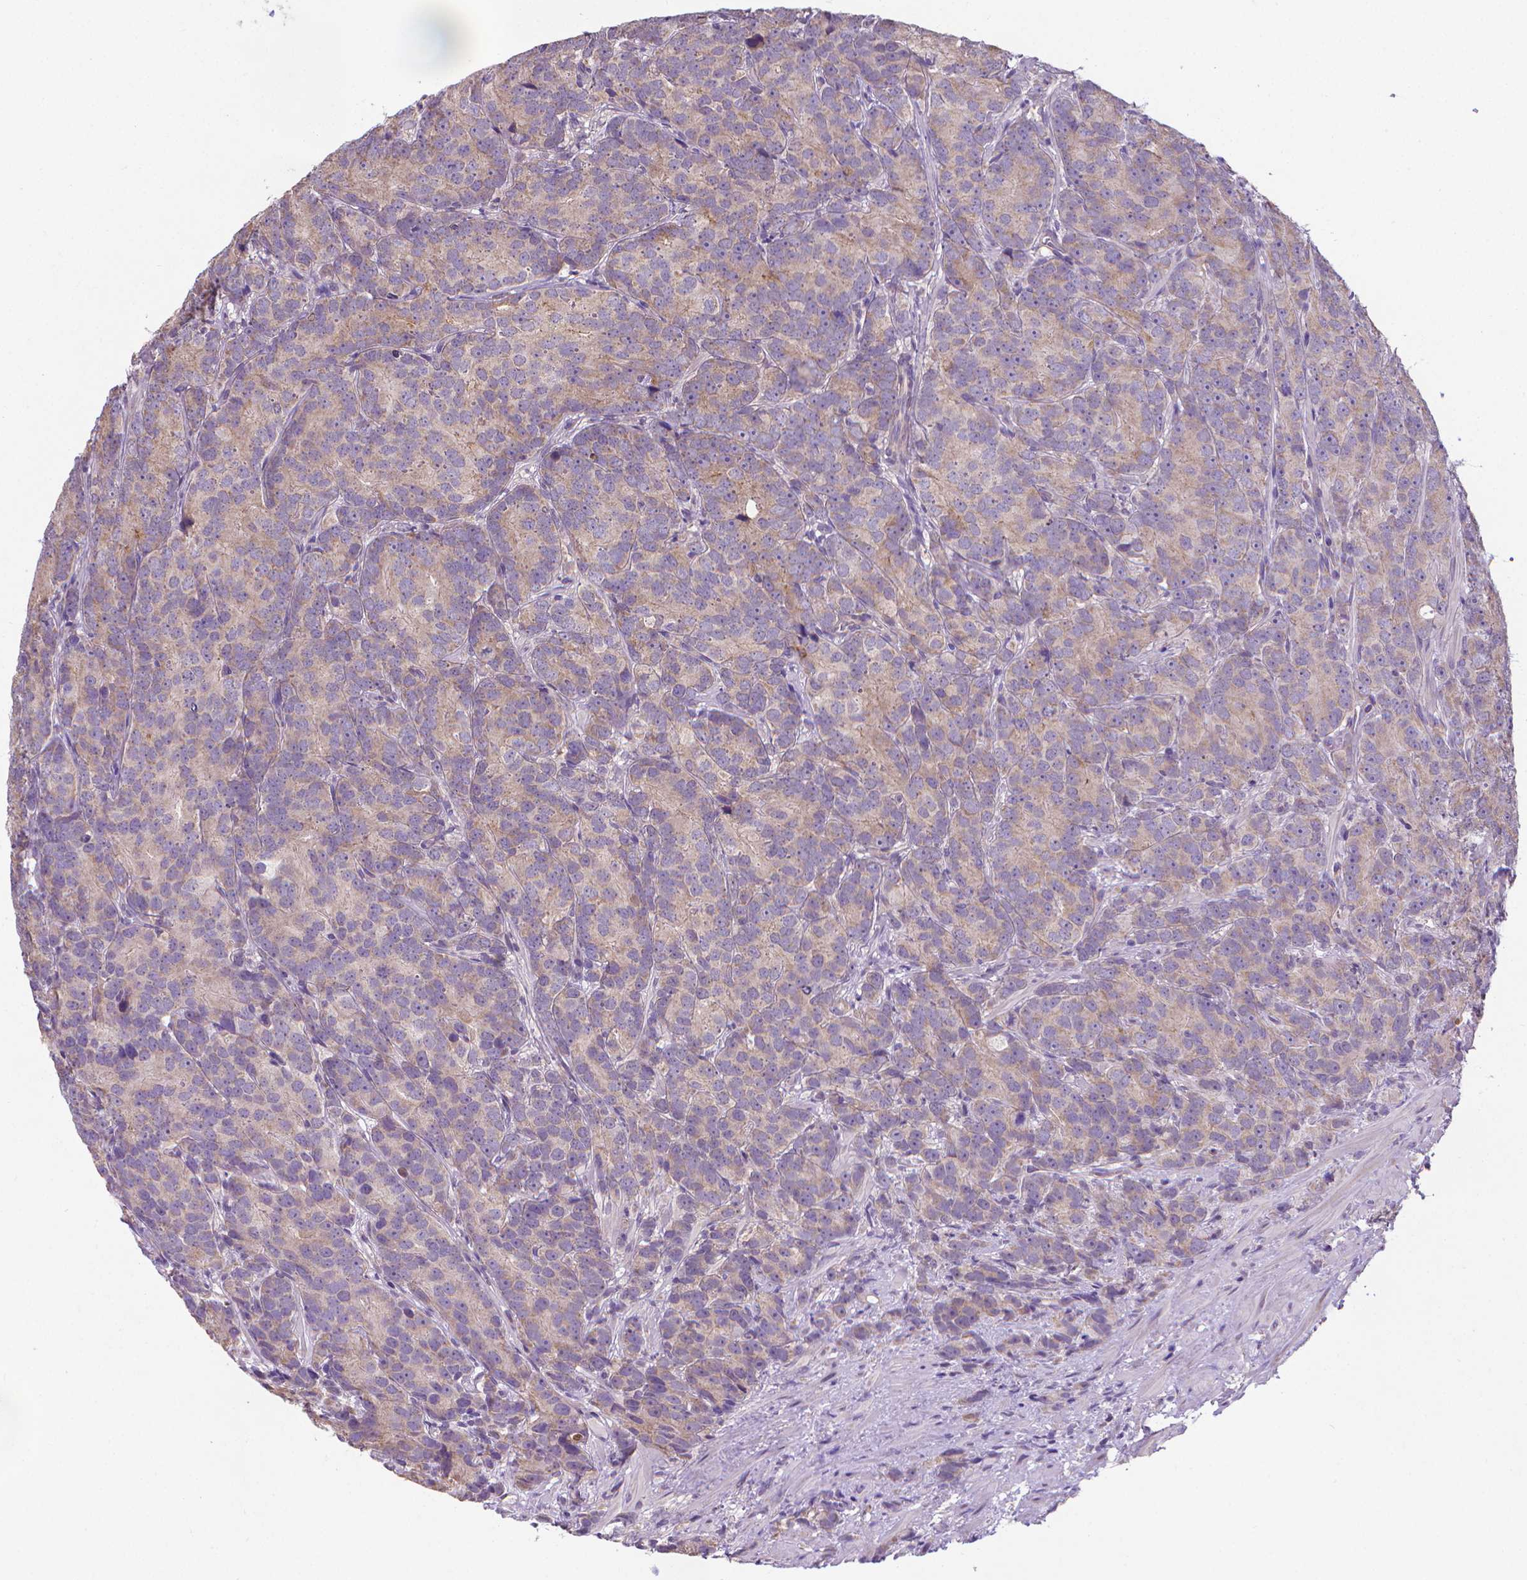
{"staining": {"intensity": "weak", "quantity": "25%-75%", "location": "cytoplasmic/membranous"}, "tissue": "prostate cancer", "cell_type": "Tumor cells", "image_type": "cancer", "snomed": [{"axis": "morphology", "description": "Adenocarcinoma, High grade"}, {"axis": "topography", "description": "Prostate"}], "caption": "About 25%-75% of tumor cells in adenocarcinoma (high-grade) (prostate) demonstrate weak cytoplasmic/membranous protein staining as visualized by brown immunohistochemical staining.", "gene": "GPR63", "patient": {"sex": "male", "age": 90}}